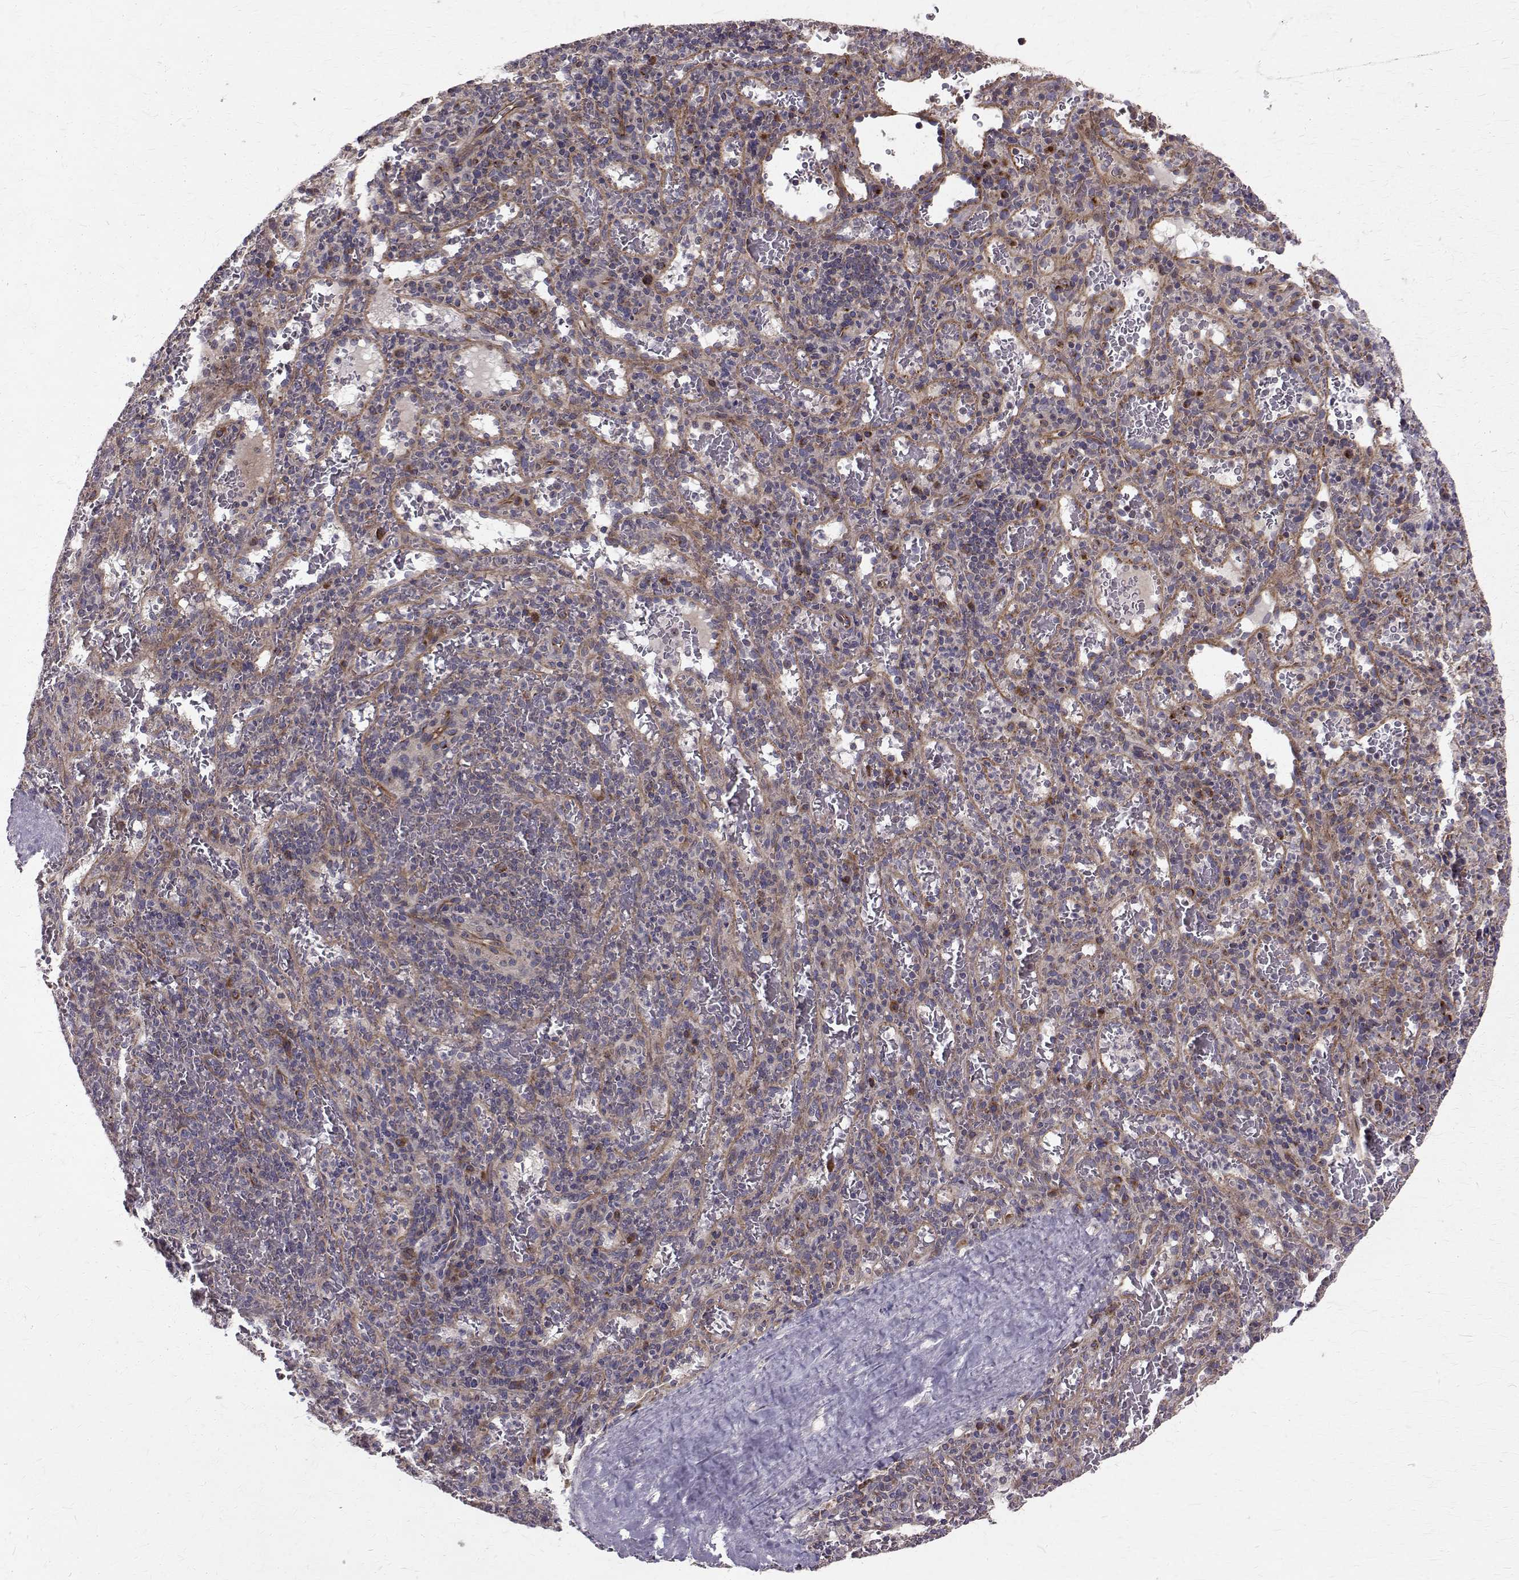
{"staining": {"intensity": "negative", "quantity": "none", "location": "none"}, "tissue": "spleen", "cell_type": "Cells in red pulp", "image_type": "normal", "snomed": [{"axis": "morphology", "description": "Normal tissue, NOS"}, {"axis": "topography", "description": "Spleen"}], "caption": "An immunohistochemistry image of unremarkable spleen is shown. There is no staining in cells in red pulp of spleen. (Stains: DAB (3,3'-diaminobenzidine) IHC with hematoxylin counter stain, Microscopy: brightfield microscopy at high magnification).", "gene": "ARFGAP1", "patient": {"sex": "male", "age": 57}}